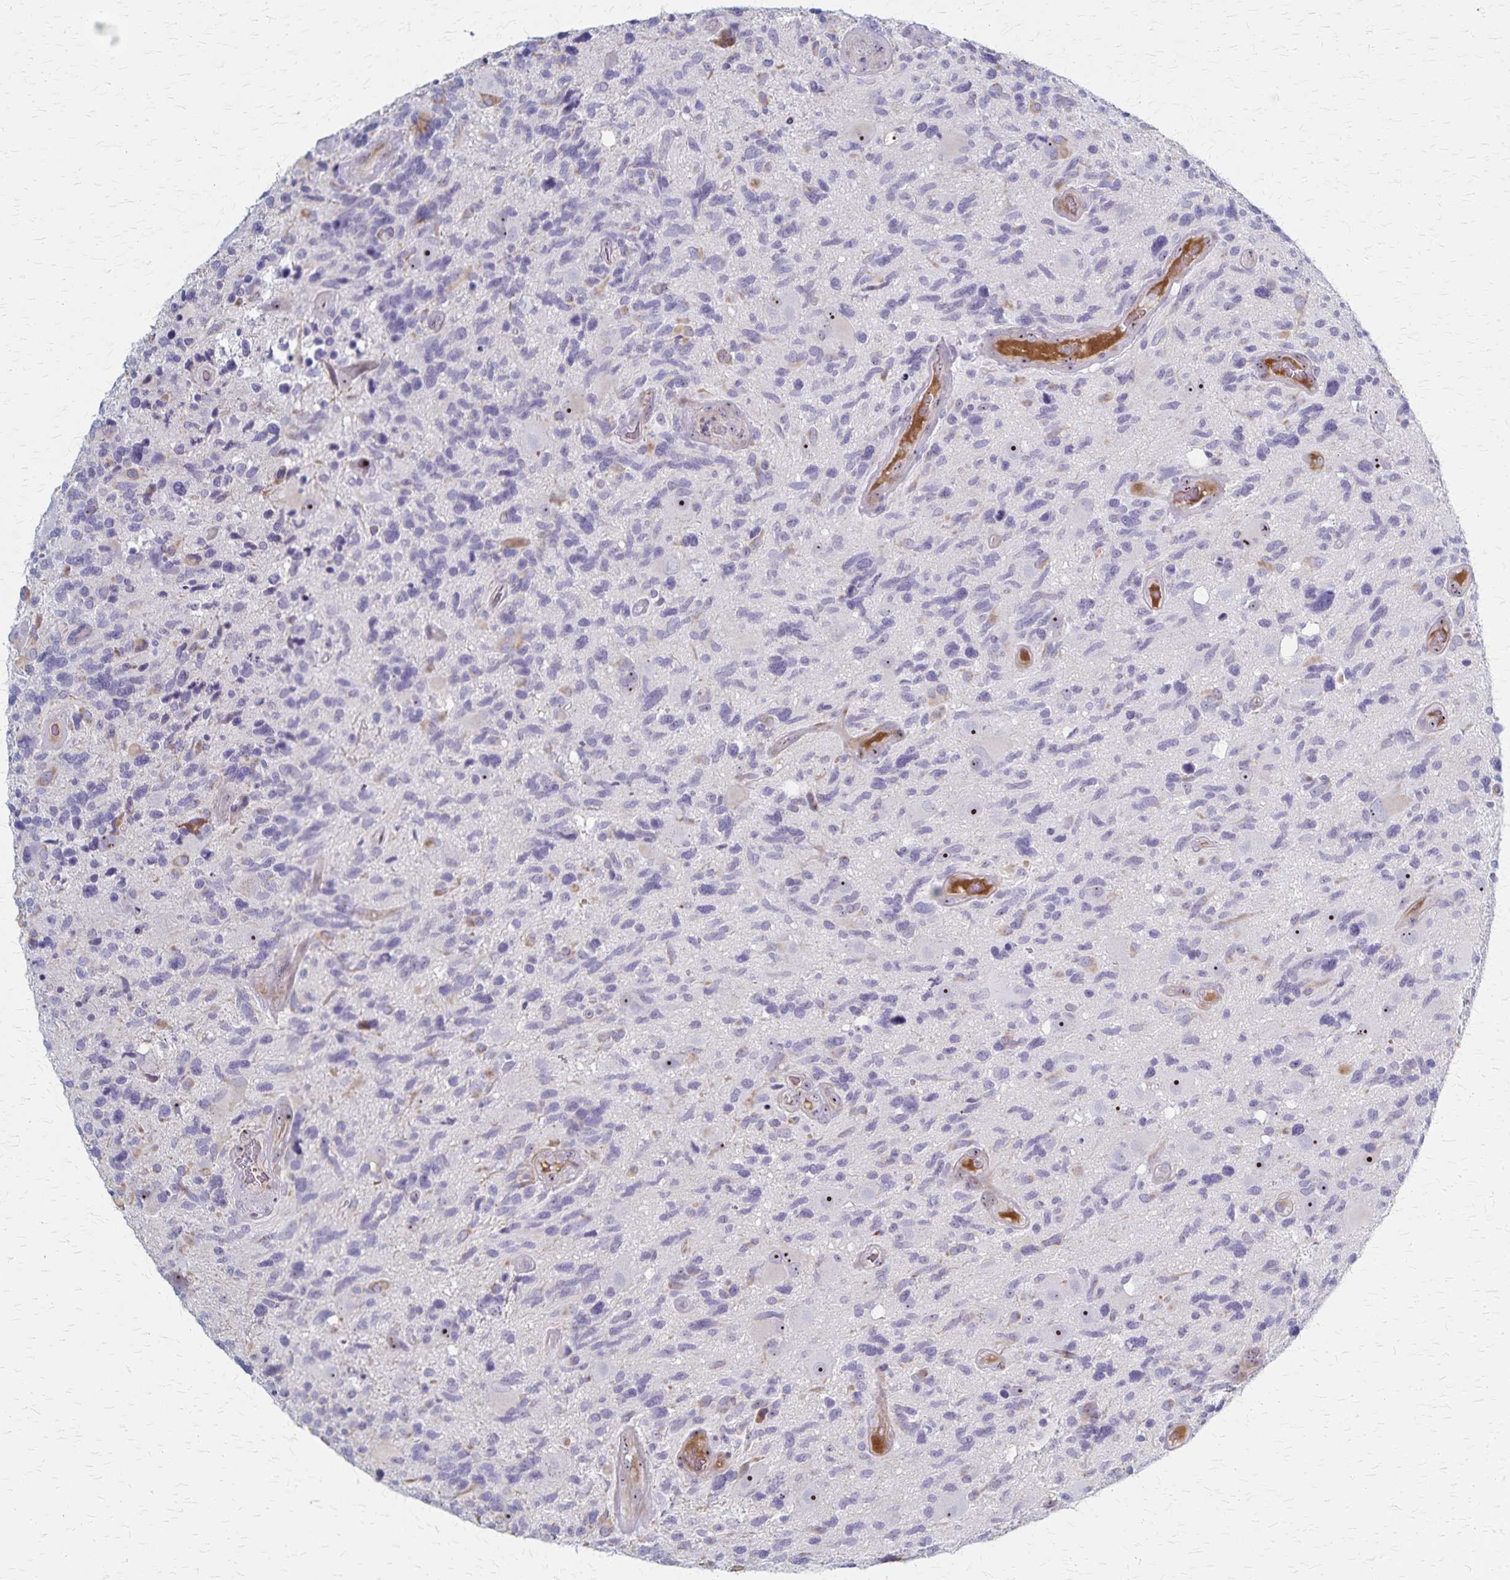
{"staining": {"intensity": "negative", "quantity": "none", "location": "none"}, "tissue": "glioma", "cell_type": "Tumor cells", "image_type": "cancer", "snomed": [{"axis": "morphology", "description": "Glioma, malignant, High grade"}, {"axis": "topography", "description": "Brain"}], "caption": "Tumor cells are negative for brown protein staining in malignant glioma (high-grade).", "gene": "DLK2", "patient": {"sex": "male", "age": 49}}